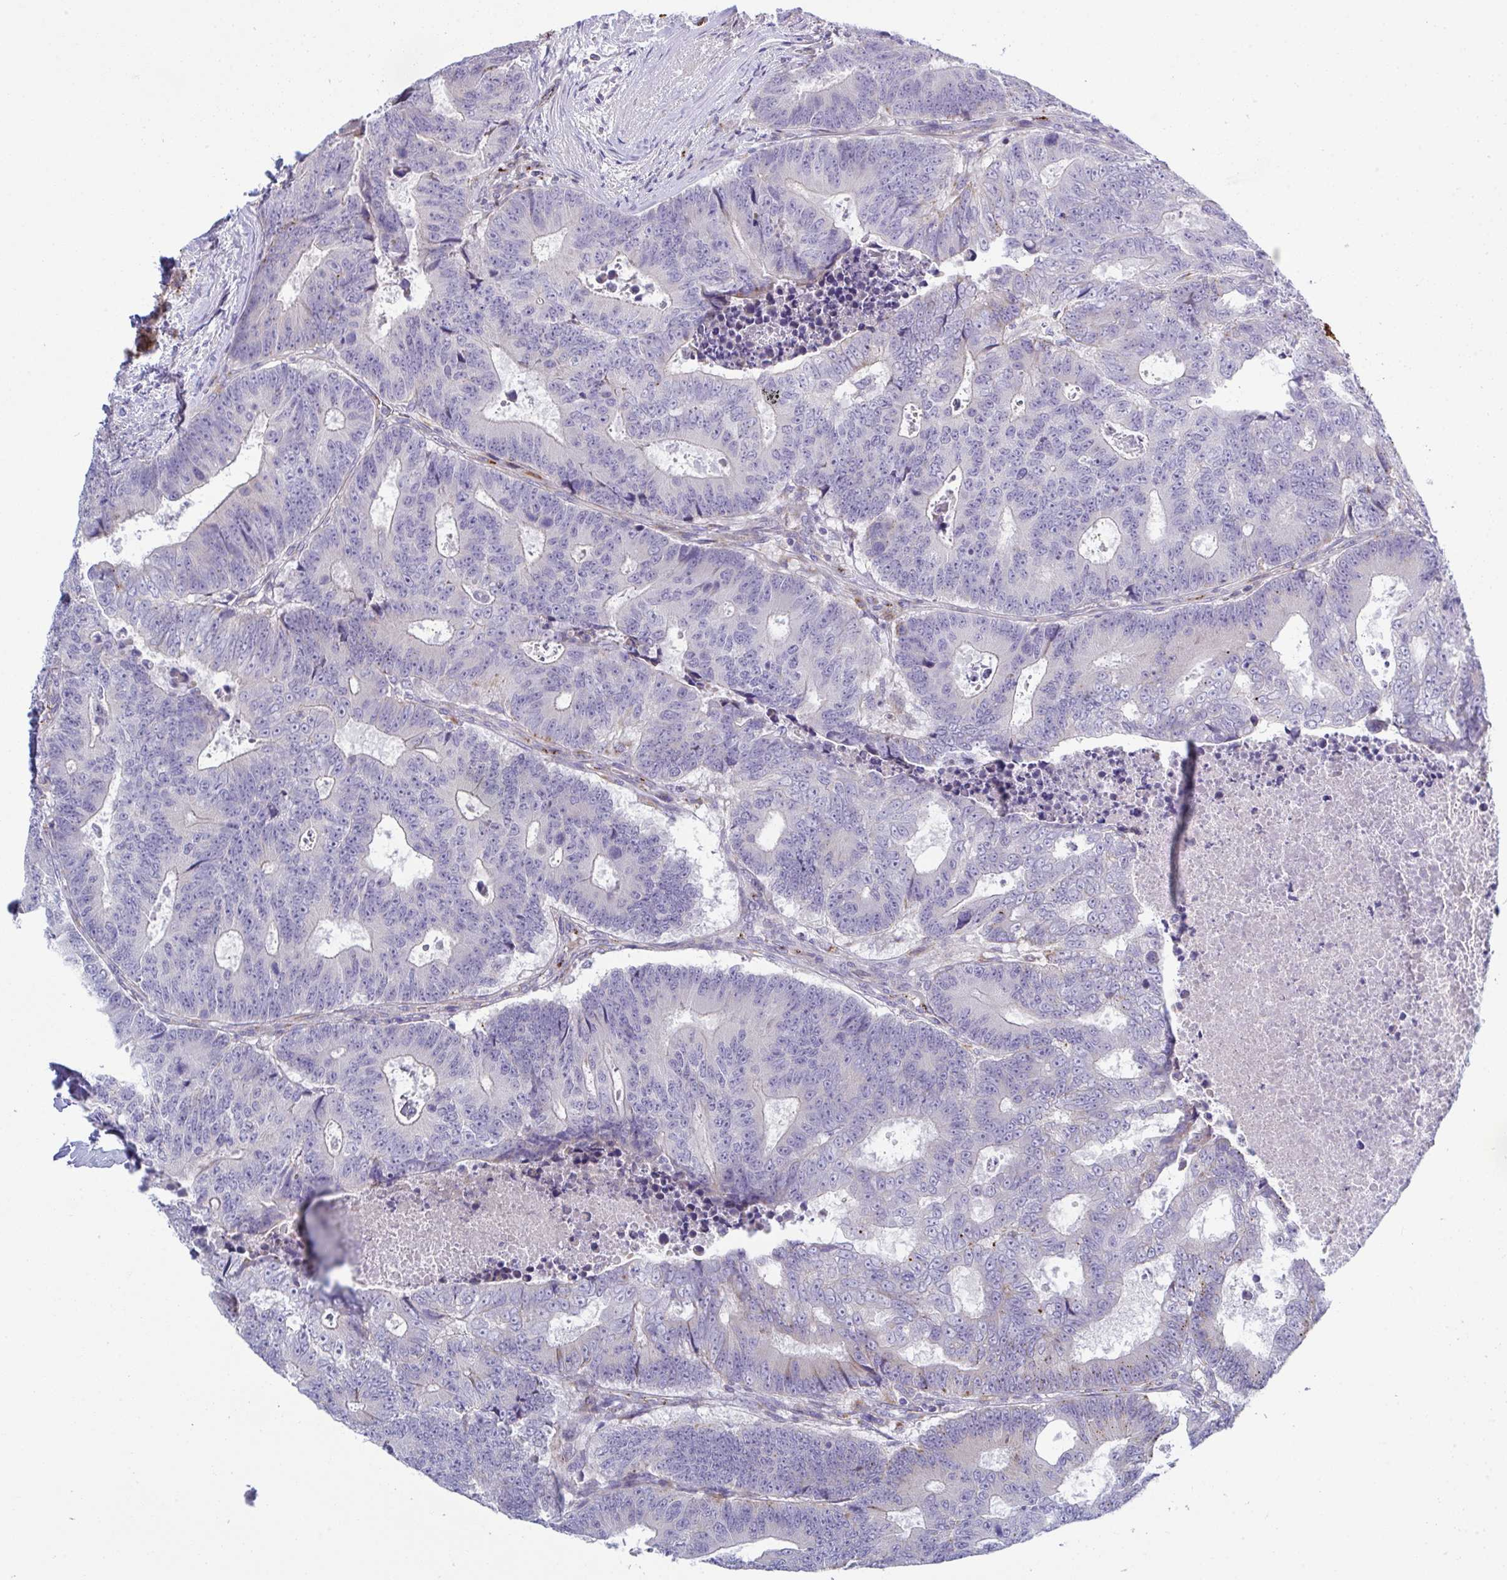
{"staining": {"intensity": "negative", "quantity": "none", "location": "none"}, "tissue": "colorectal cancer", "cell_type": "Tumor cells", "image_type": "cancer", "snomed": [{"axis": "morphology", "description": "Adenocarcinoma, NOS"}, {"axis": "topography", "description": "Colon"}], "caption": "The image reveals no staining of tumor cells in colorectal cancer.", "gene": "TOR1AIP2", "patient": {"sex": "female", "age": 48}}